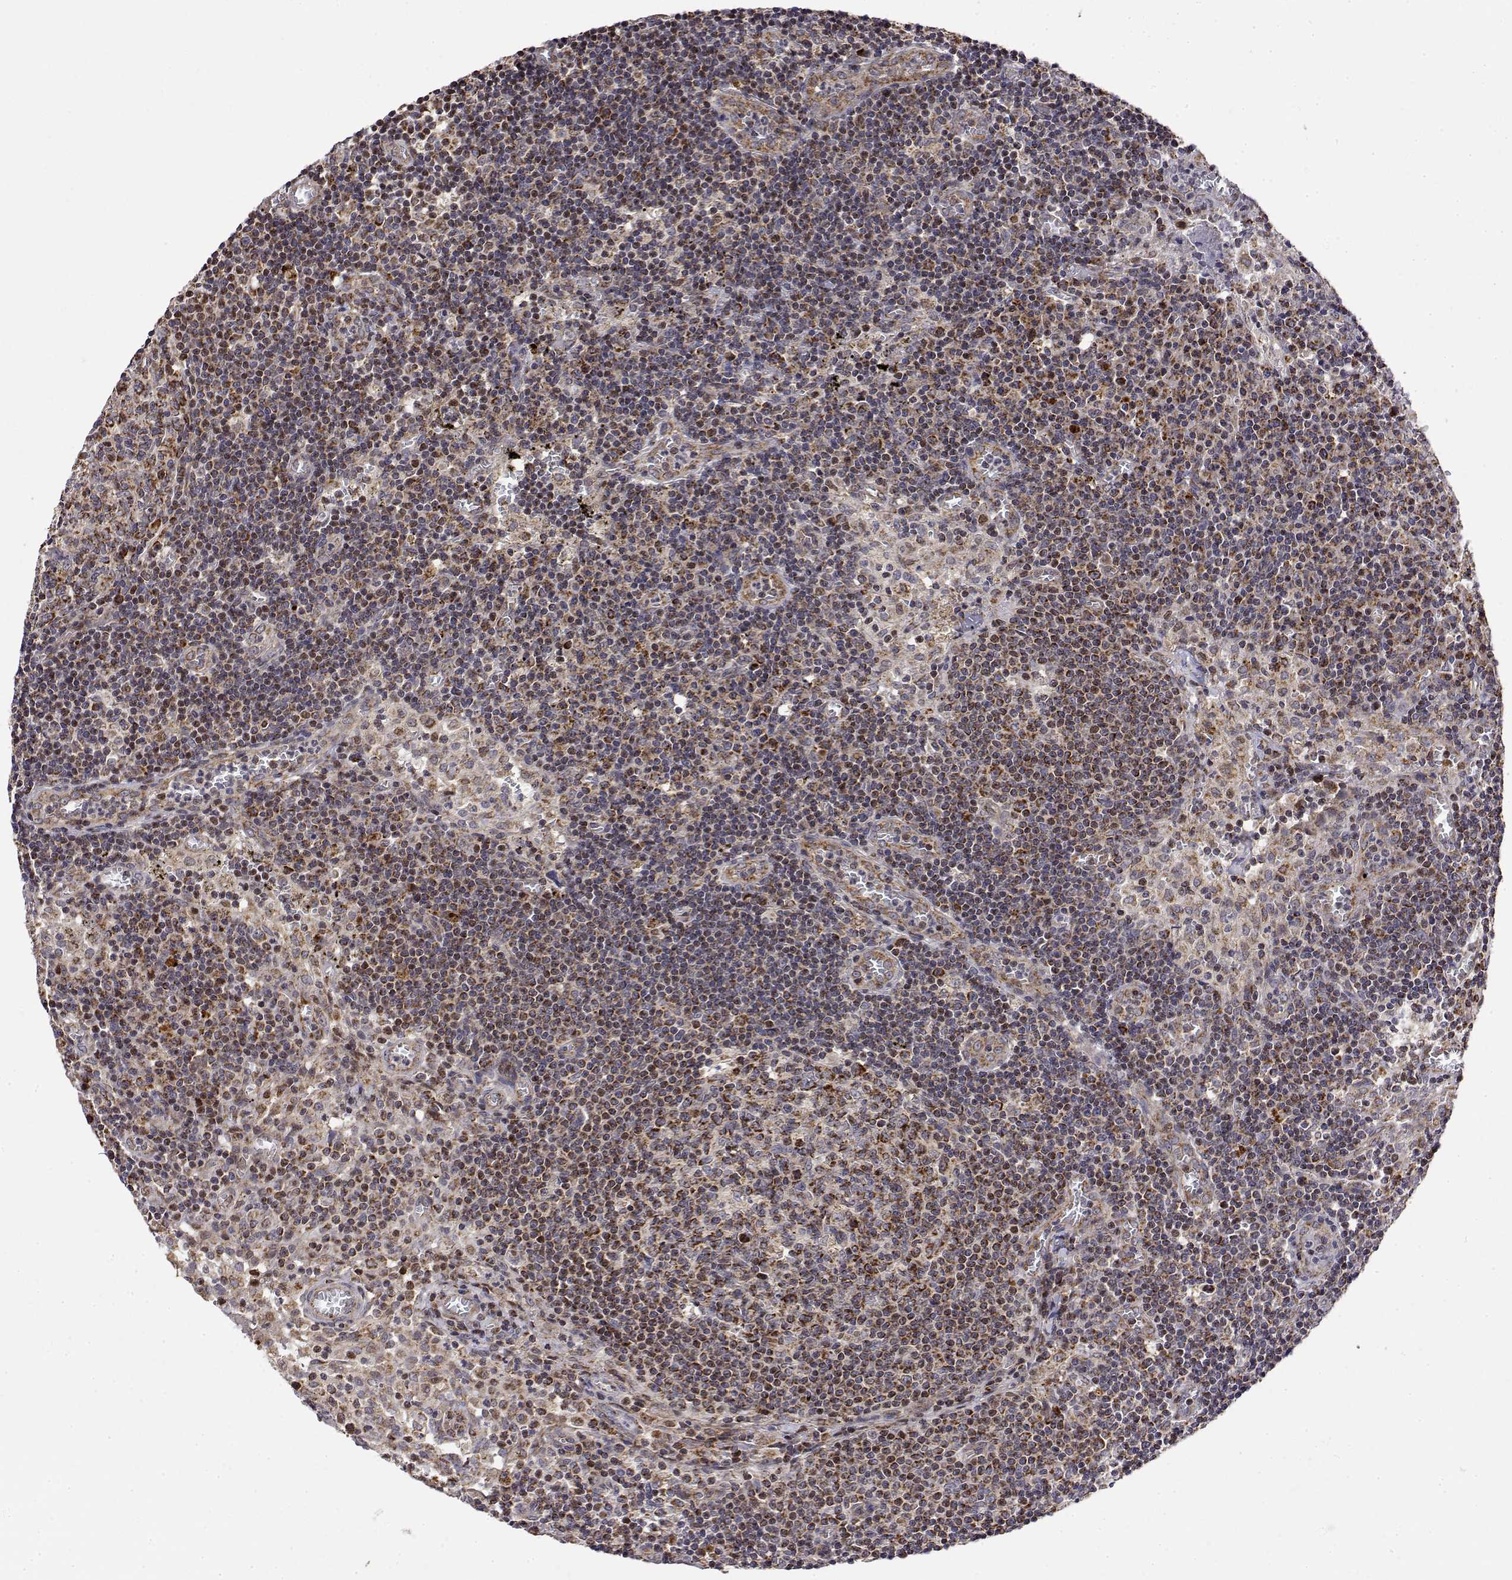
{"staining": {"intensity": "moderate", "quantity": "25%-75%", "location": "cytoplasmic/membranous"}, "tissue": "lymph node", "cell_type": "Germinal center cells", "image_type": "normal", "snomed": [{"axis": "morphology", "description": "Normal tissue, NOS"}, {"axis": "topography", "description": "Lymph node"}], "caption": "Brown immunohistochemical staining in normal lymph node reveals moderate cytoplasmic/membranous positivity in approximately 25%-75% of germinal center cells. The staining is performed using DAB (3,3'-diaminobenzidine) brown chromogen to label protein expression. The nuclei are counter-stained blue using hematoxylin.", "gene": "GADD45GIP1", "patient": {"sex": "male", "age": 62}}